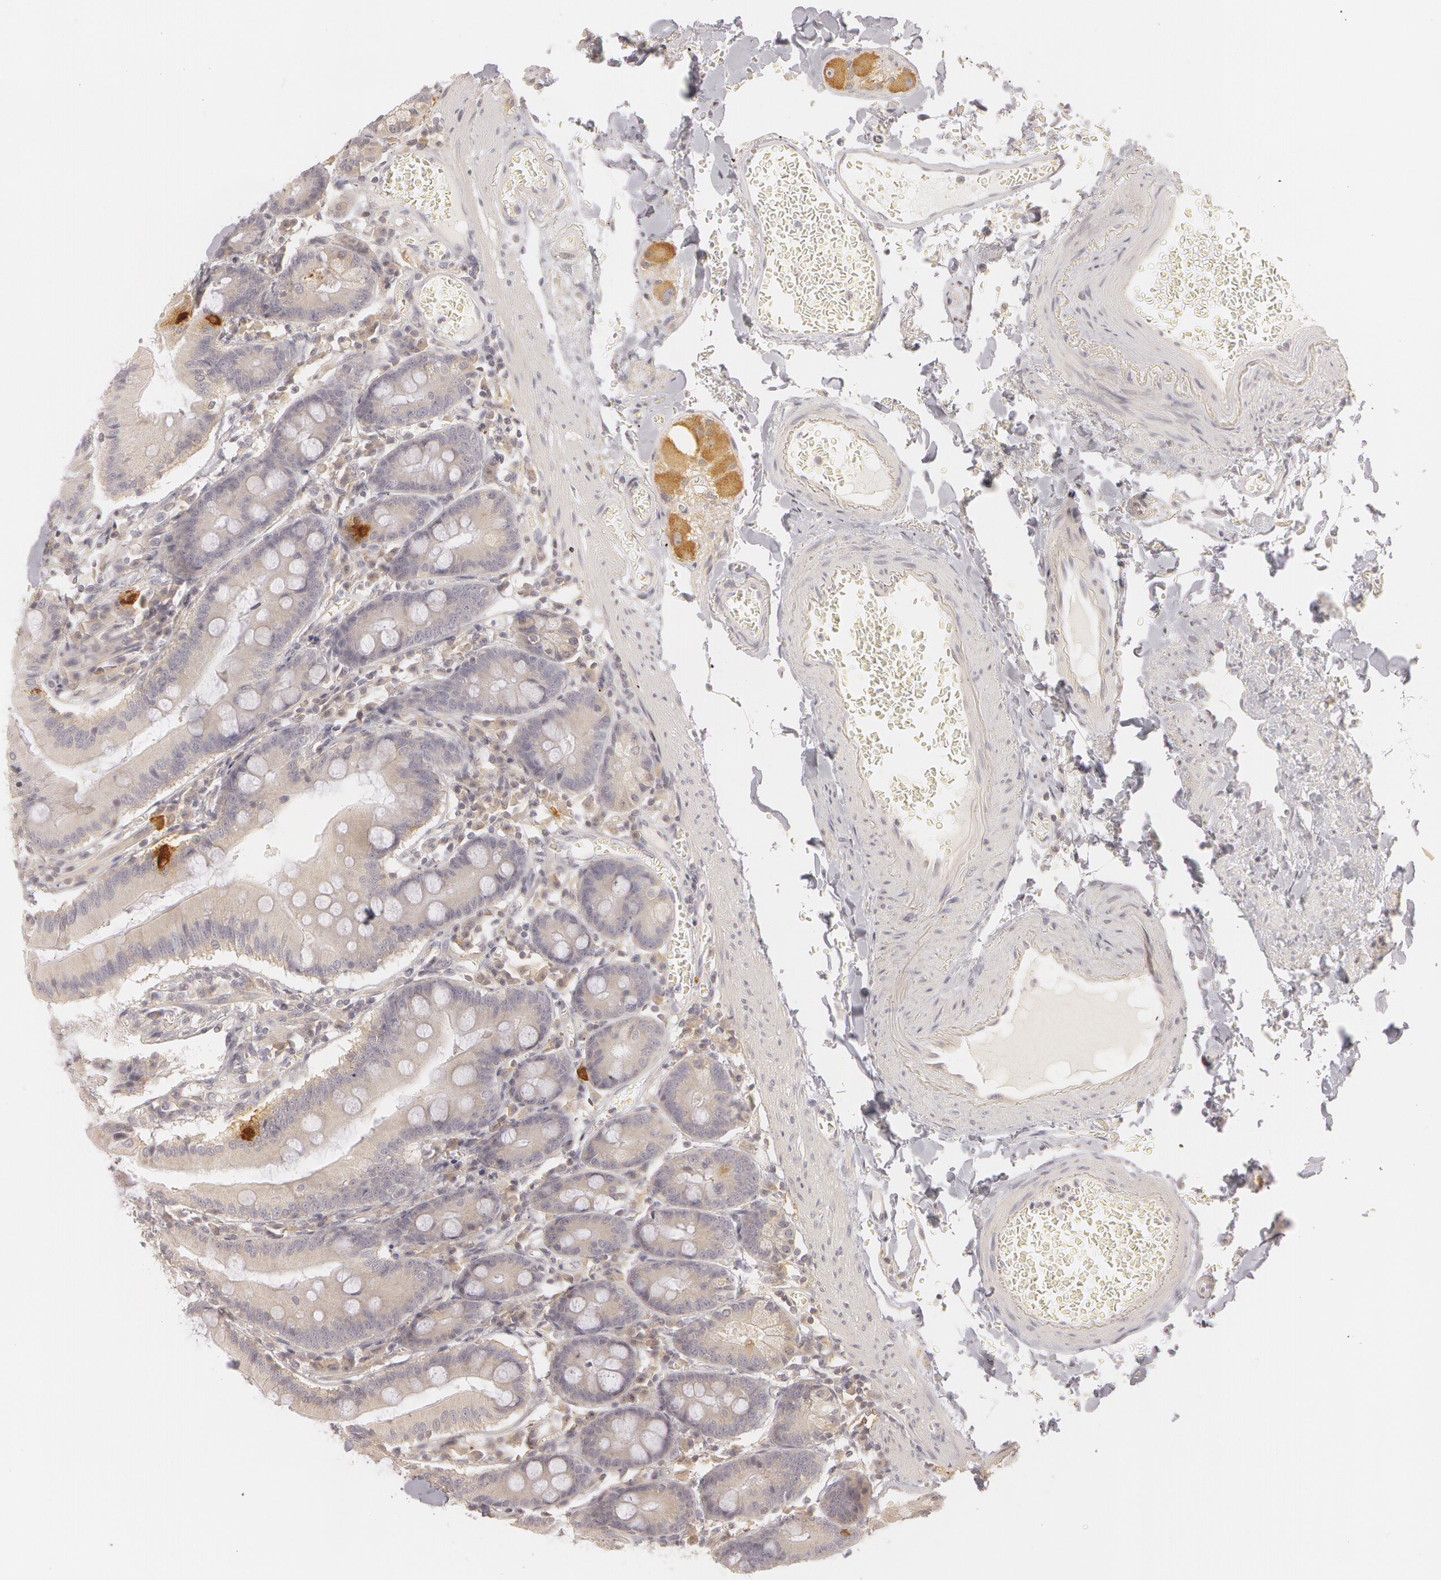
{"staining": {"intensity": "weak", "quantity": "25%-75%", "location": "cytoplasmic/membranous"}, "tissue": "small intestine", "cell_type": "Glandular cells", "image_type": "normal", "snomed": [{"axis": "morphology", "description": "Normal tissue, NOS"}, {"axis": "topography", "description": "Small intestine"}], "caption": "DAB immunohistochemical staining of normal small intestine reveals weak cytoplasmic/membranous protein expression in approximately 25%-75% of glandular cells.", "gene": "RALGAPA1", "patient": {"sex": "male", "age": 71}}